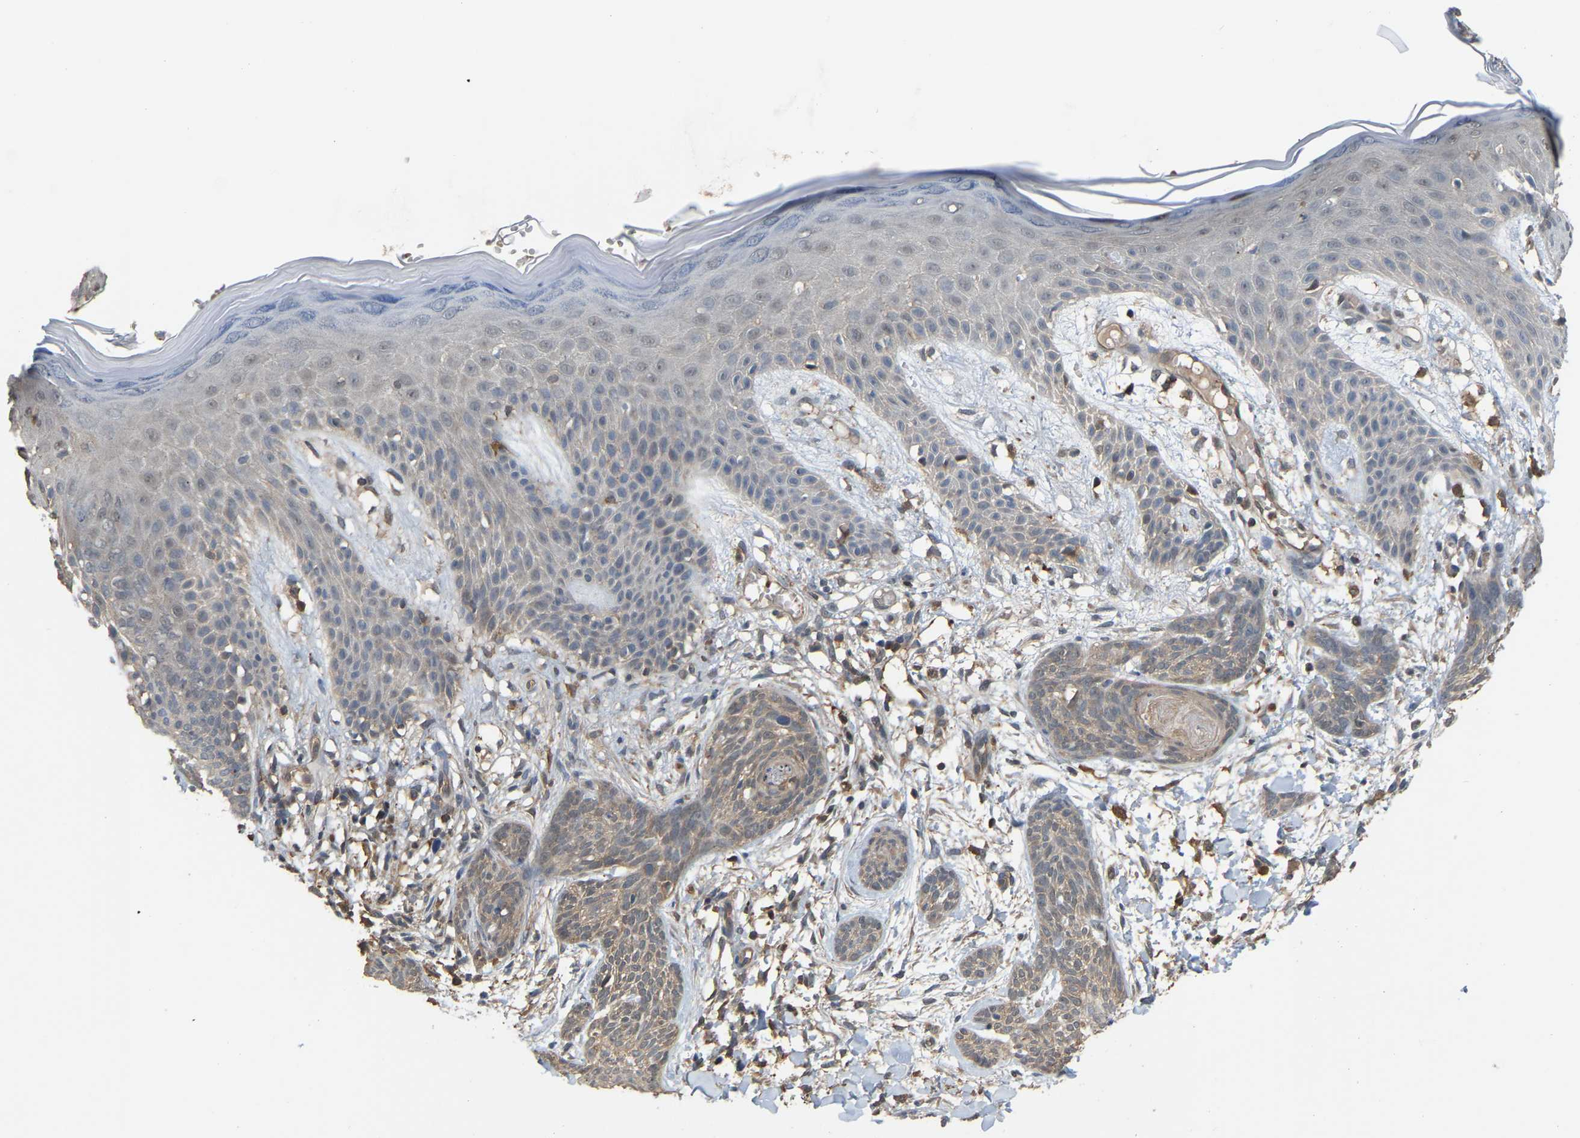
{"staining": {"intensity": "weak", "quantity": ">75%", "location": "cytoplasmic/membranous"}, "tissue": "skin cancer", "cell_type": "Tumor cells", "image_type": "cancer", "snomed": [{"axis": "morphology", "description": "Basal cell carcinoma"}, {"axis": "topography", "description": "Skin"}], "caption": "A brown stain highlights weak cytoplasmic/membranous positivity of a protein in skin cancer tumor cells.", "gene": "MTPN", "patient": {"sex": "female", "age": 59}}